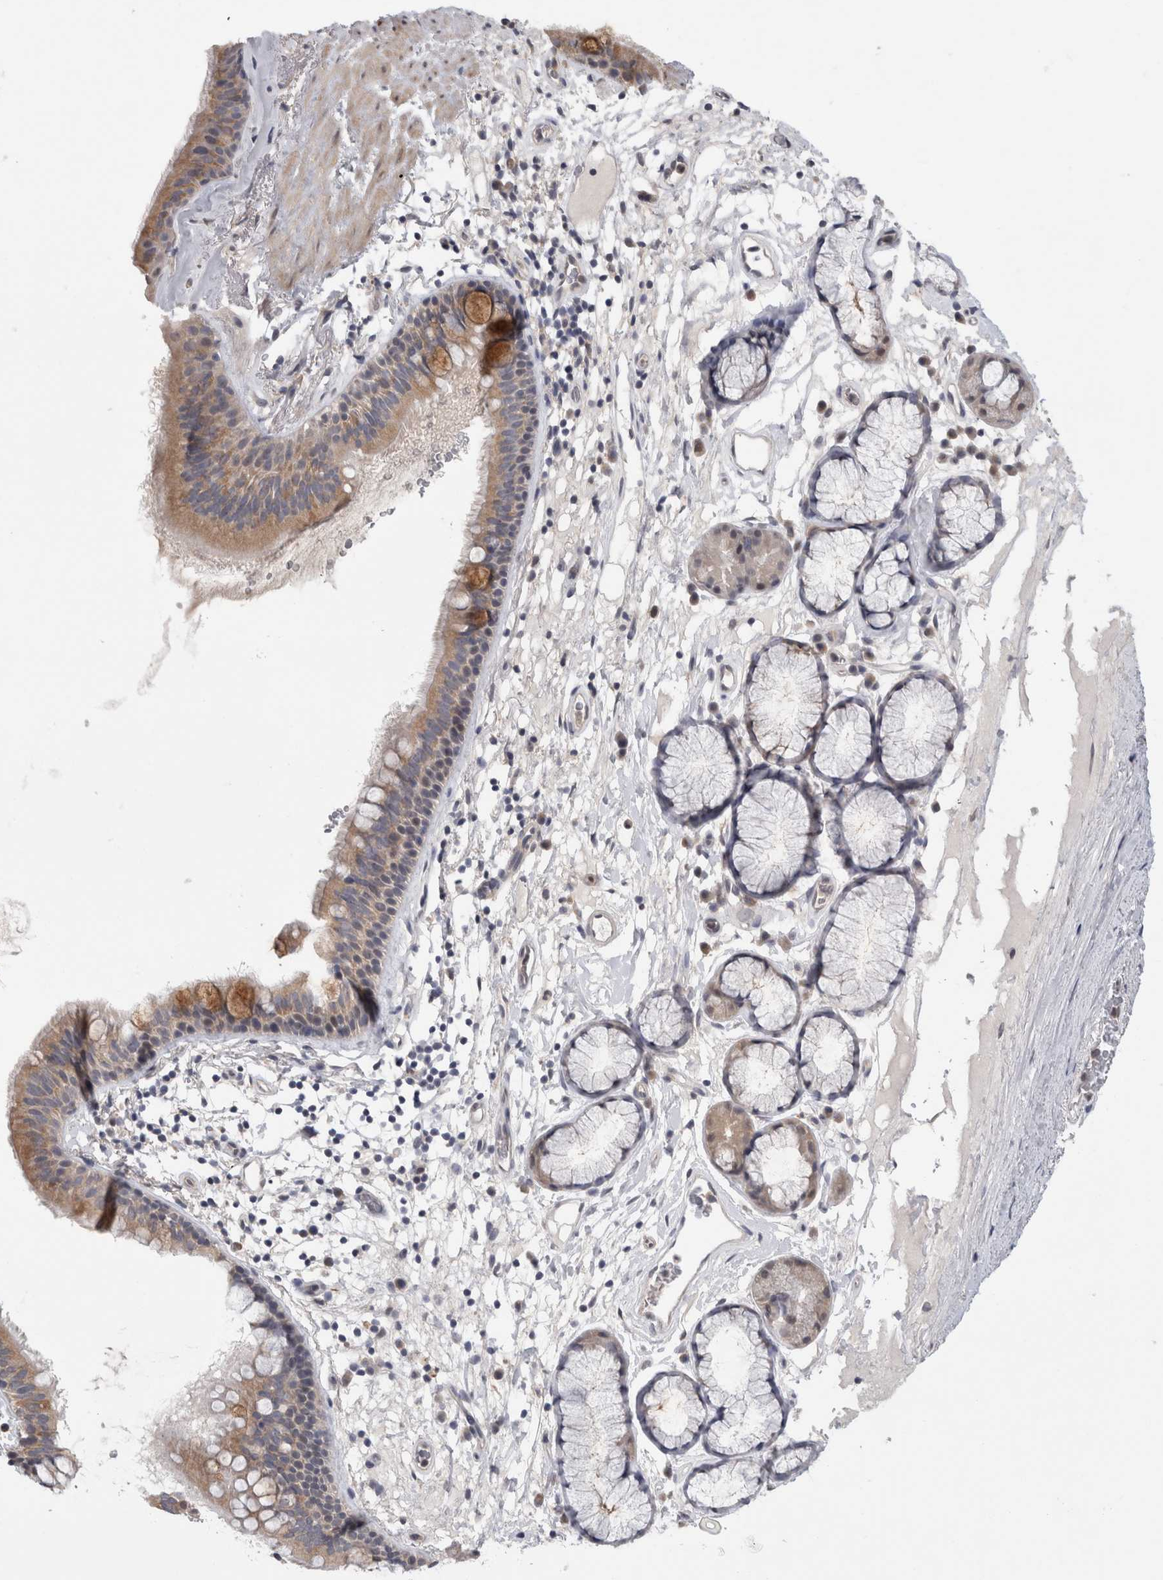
{"staining": {"intensity": "moderate", "quantity": ">75%", "location": "cytoplasmic/membranous"}, "tissue": "bronchus", "cell_type": "Respiratory epithelial cells", "image_type": "normal", "snomed": [{"axis": "morphology", "description": "Normal tissue, NOS"}, {"axis": "topography", "description": "Cartilage tissue"}], "caption": "Immunohistochemical staining of benign human bronchus reveals moderate cytoplasmic/membranous protein expression in approximately >75% of respiratory epithelial cells. (IHC, brightfield microscopy, high magnification).", "gene": "PIGP", "patient": {"sex": "female", "age": 63}}